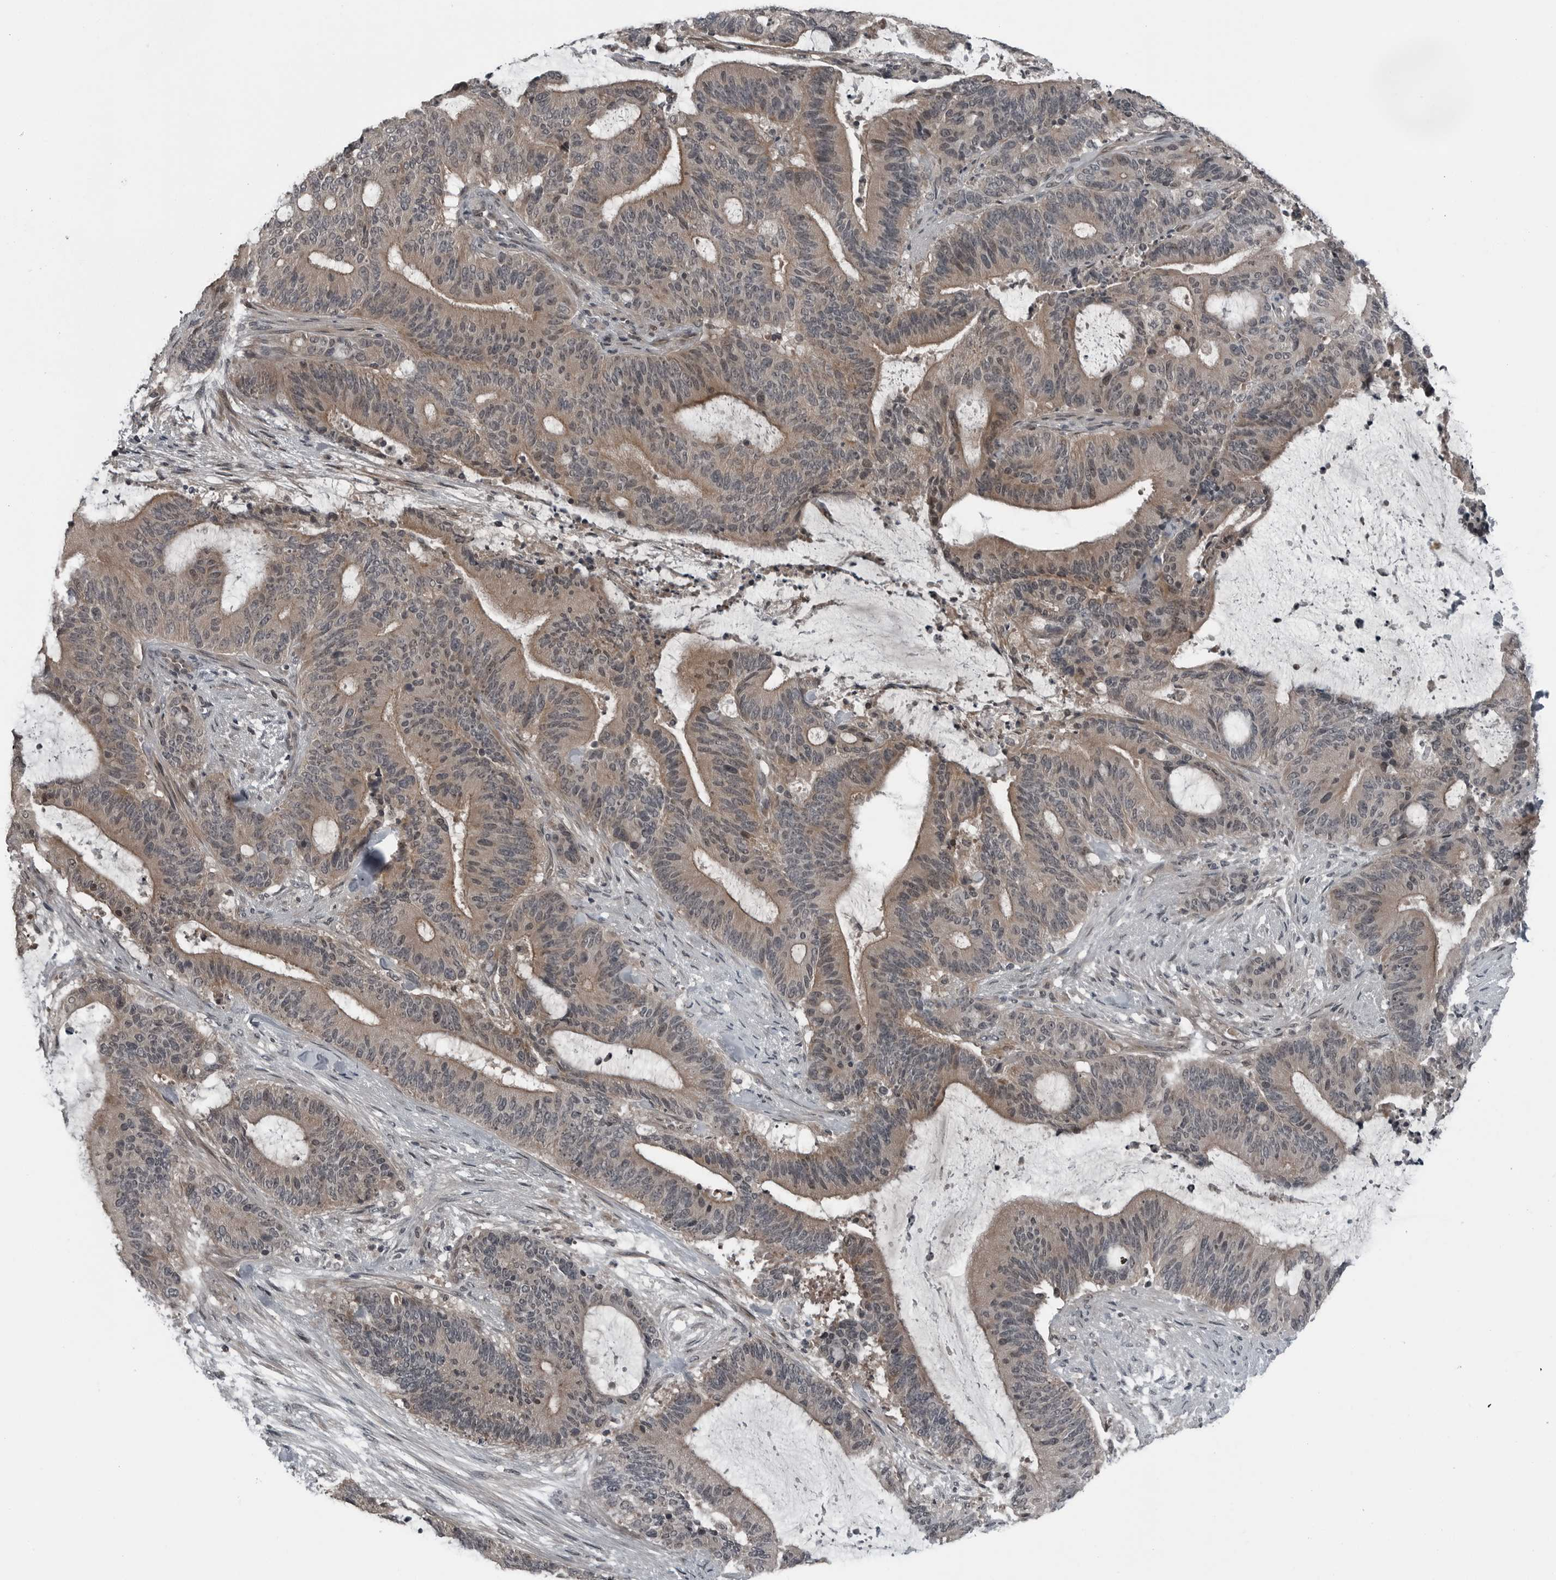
{"staining": {"intensity": "weak", "quantity": "25%-75%", "location": "cytoplasmic/membranous"}, "tissue": "liver cancer", "cell_type": "Tumor cells", "image_type": "cancer", "snomed": [{"axis": "morphology", "description": "Normal tissue, NOS"}, {"axis": "morphology", "description": "Cholangiocarcinoma"}, {"axis": "topography", "description": "Liver"}, {"axis": "topography", "description": "Peripheral nerve tissue"}], "caption": "This is a micrograph of IHC staining of liver cholangiocarcinoma, which shows weak positivity in the cytoplasmic/membranous of tumor cells.", "gene": "GAK", "patient": {"sex": "female", "age": 73}}